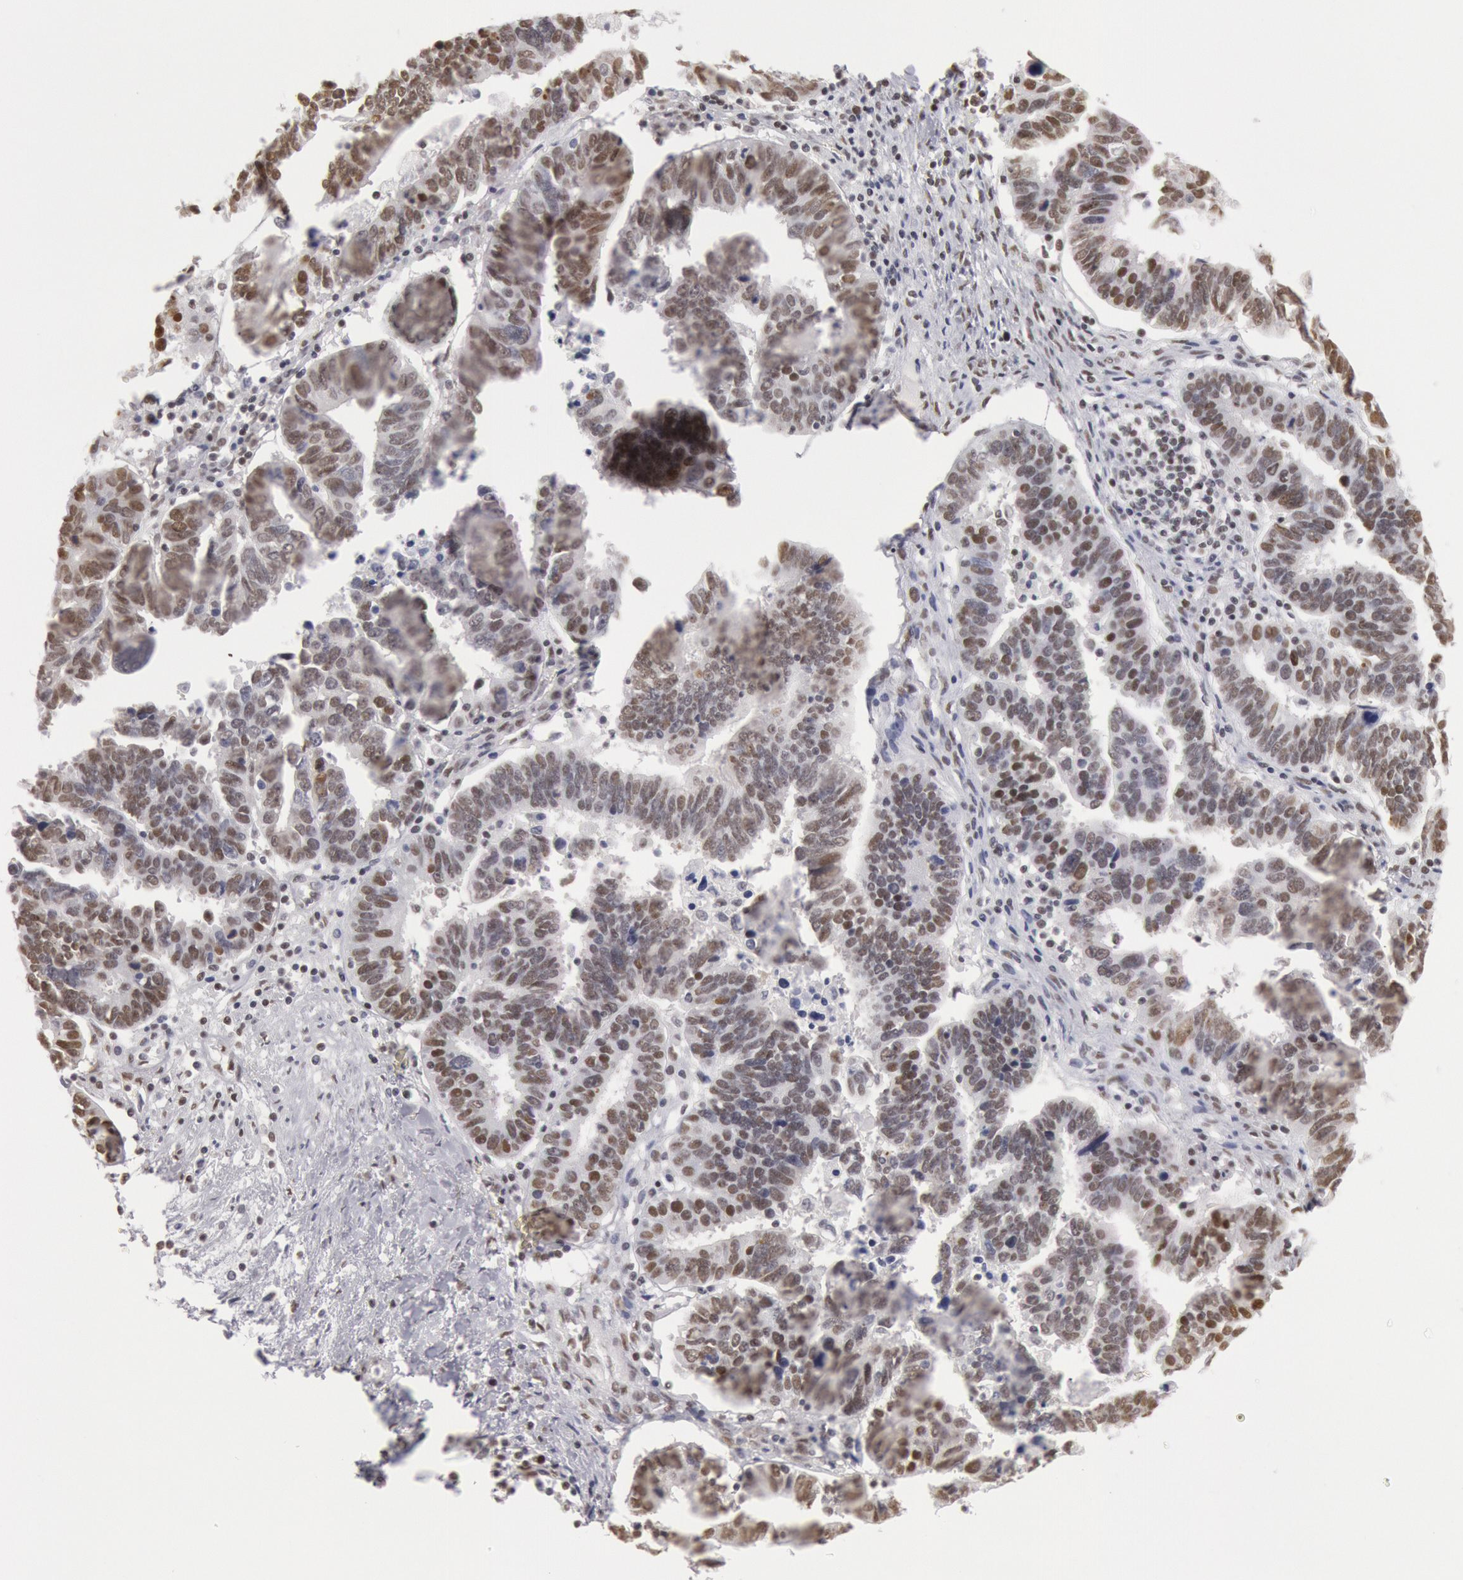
{"staining": {"intensity": "moderate", "quantity": ">75%", "location": "nuclear"}, "tissue": "ovarian cancer", "cell_type": "Tumor cells", "image_type": "cancer", "snomed": [{"axis": "morphology", "description": "Carcinoma, endometroid"}, {"axis": "morphology", "description": "Cystadenocarcinoma, serous, NOS"}, {"axis": "topography", "description": "Ovary"}], "caption": "A medium amount of moderate nuclear positivity is present in approximately >75% of tumor cells in ovarian endometroid carcinoma tissue.", "gene": "ESS2", "patient": {"sex": "female", "age": 45}}